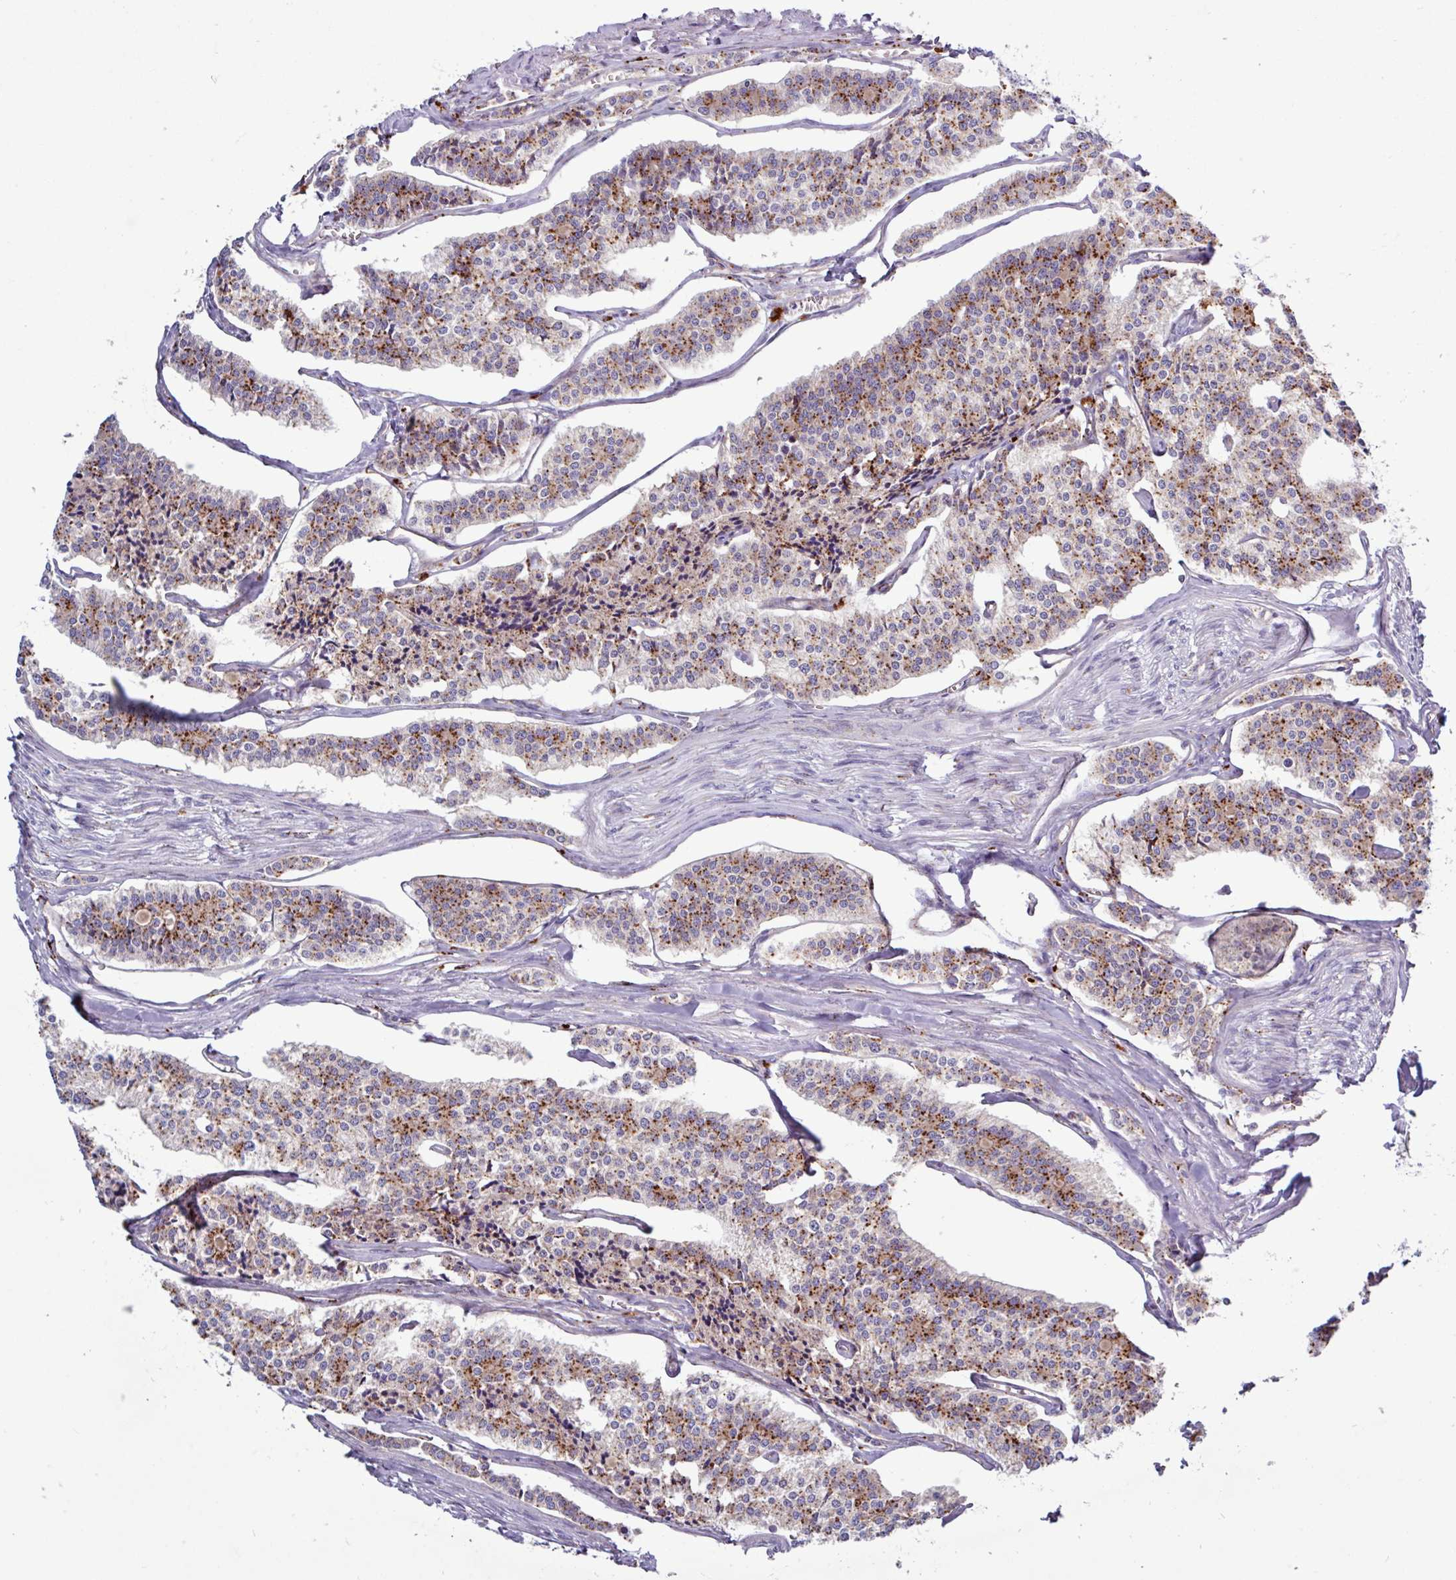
{"staining": {"intensity": "moderate", "quantity": ">75%", "location": "cytoplasmic/membranous"}, "tissue": "carcinoid", "cell_type": "Tumor cells", "image_type": "cancer", "snomed": [{"axis": "morphology", "description": "Carcinoid, malignant, NOS"}, {"axis": "topography", "description": "Small intestine"}], "caption": "Moderate cytoplasmic/membranous staining for a protein is identified in approximately >75% of tumor cells of carcinoid (malignant) using immunohistochemistry (IHC).", "gene": "AMIGO2", "patient": {"sex": "male", "age": 63}}